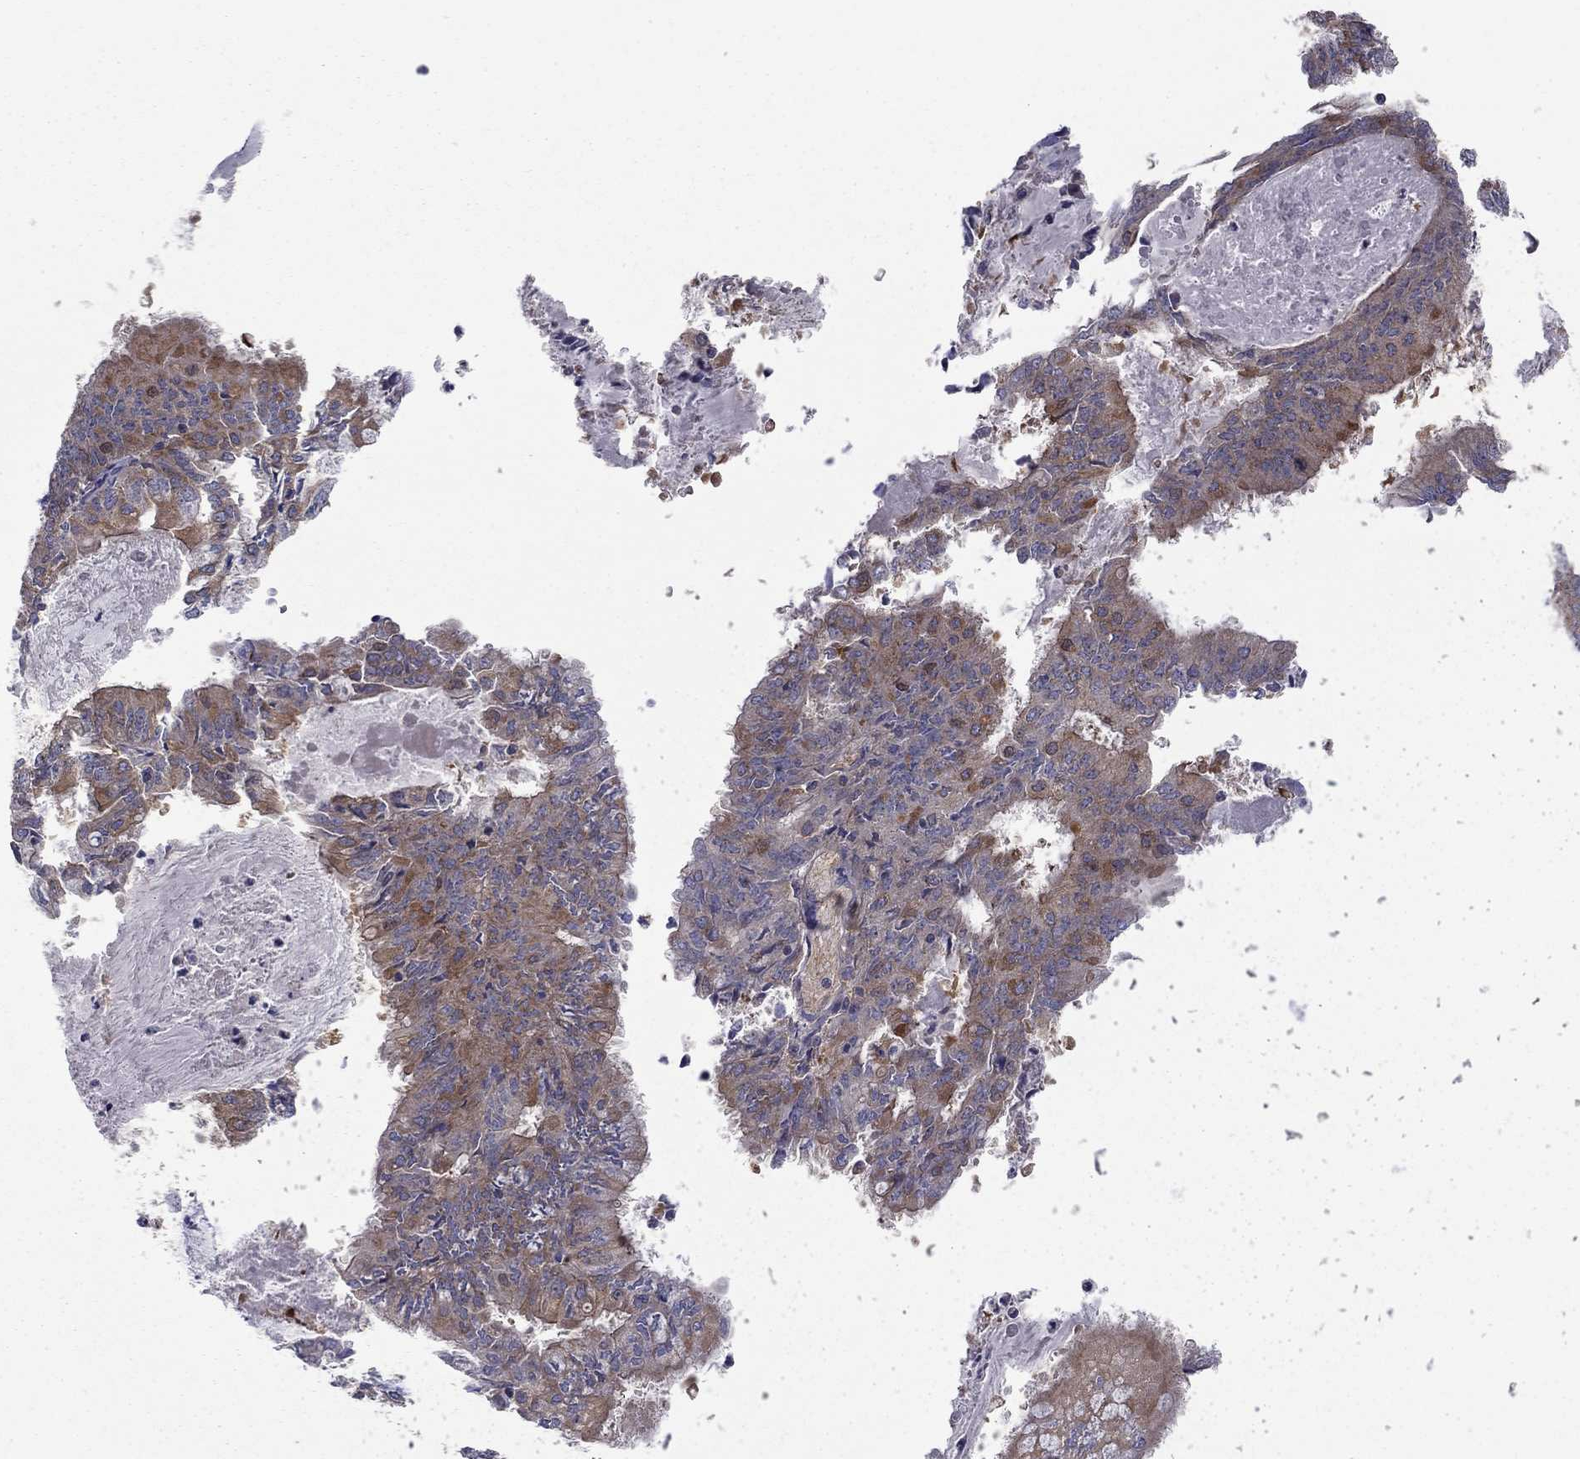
{"staining": {"intensity": "moderate", "quantity": "<25%", "location": "cytoplasmic/membranous"}, "tissue": "endometrial cancer", "cell_type": "Tumor cells", "image_type": "cancer", "snomed": [{"axis": "morphology", "description": "Adenocarcinoma, NOS"}, {"axis": "topography", "description": "Endometrium"}], "caption": "The micrograph displays immunohistochemical staining of endometrial adenocarcinoma. There is moderate cytoplasmic/membranous expression is identified in approximately <25% of tumor cells. The protein of interest is stained brown, and the nuclei are stained in blue (DAB (3,3'-diaminobenzidine) IHC with brightfield microscopy, high magnification).", "gene": "RNF123", "patient": {"sex": "female", "age": 57}}